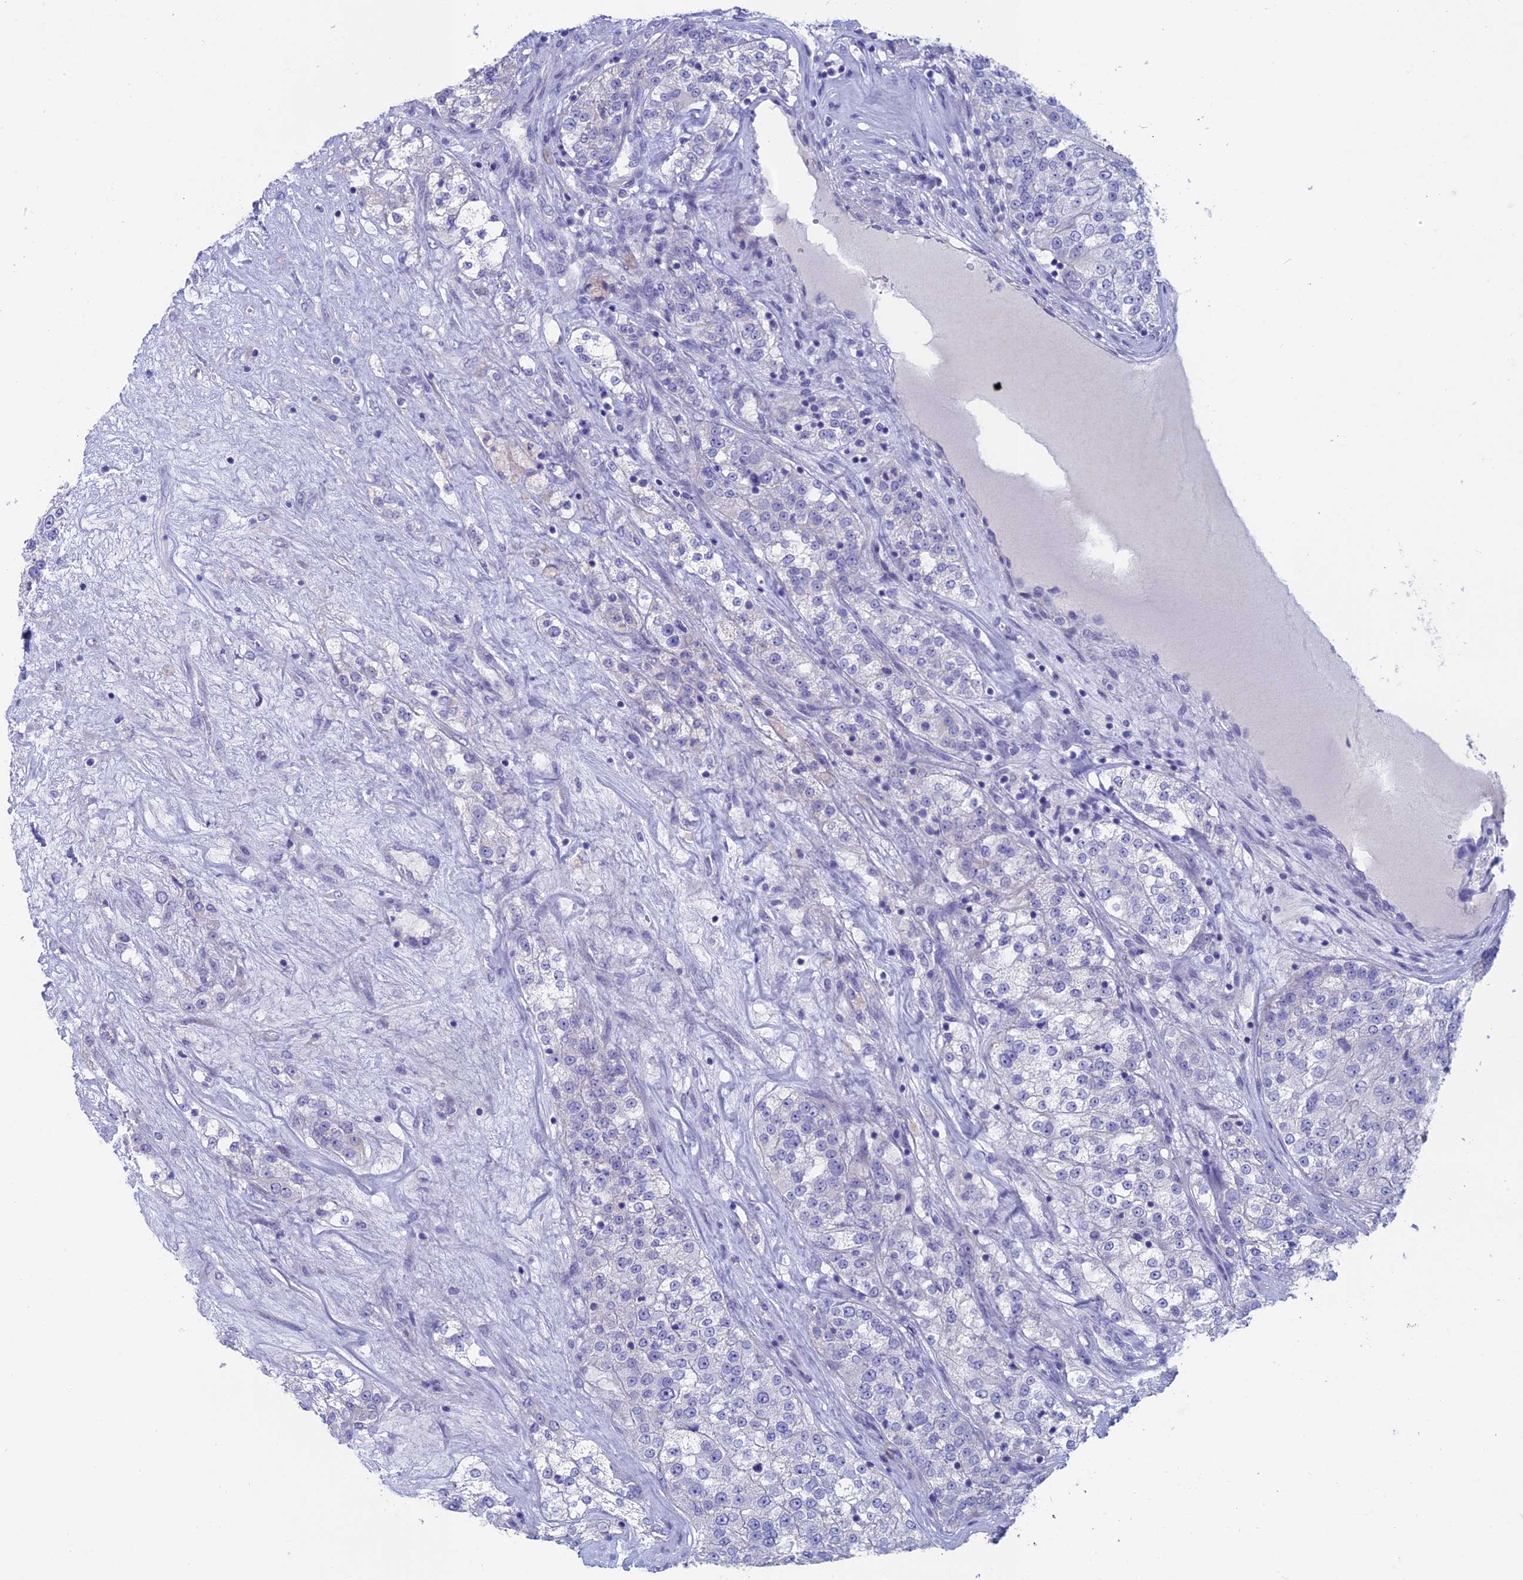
{"staining": {"intensity": "negative", "quantity": "none", "location": "none"}, "tissue": "renal cancer", "cell_type": "Tumor cells", "image_type": "cancer", "snomed": [{"axis": "morphology", "description": "Adenocarcinoma, NOS"}, {"axis": "topography", "description": "Kidney"}], "caption": "Immunohistochemistry (IHC) of human renal cancer (adenocarcinoma) displays no positivity in tumor cells.", "gene": "BTBD19", "patient": {"sex": "female", "age": 63}}